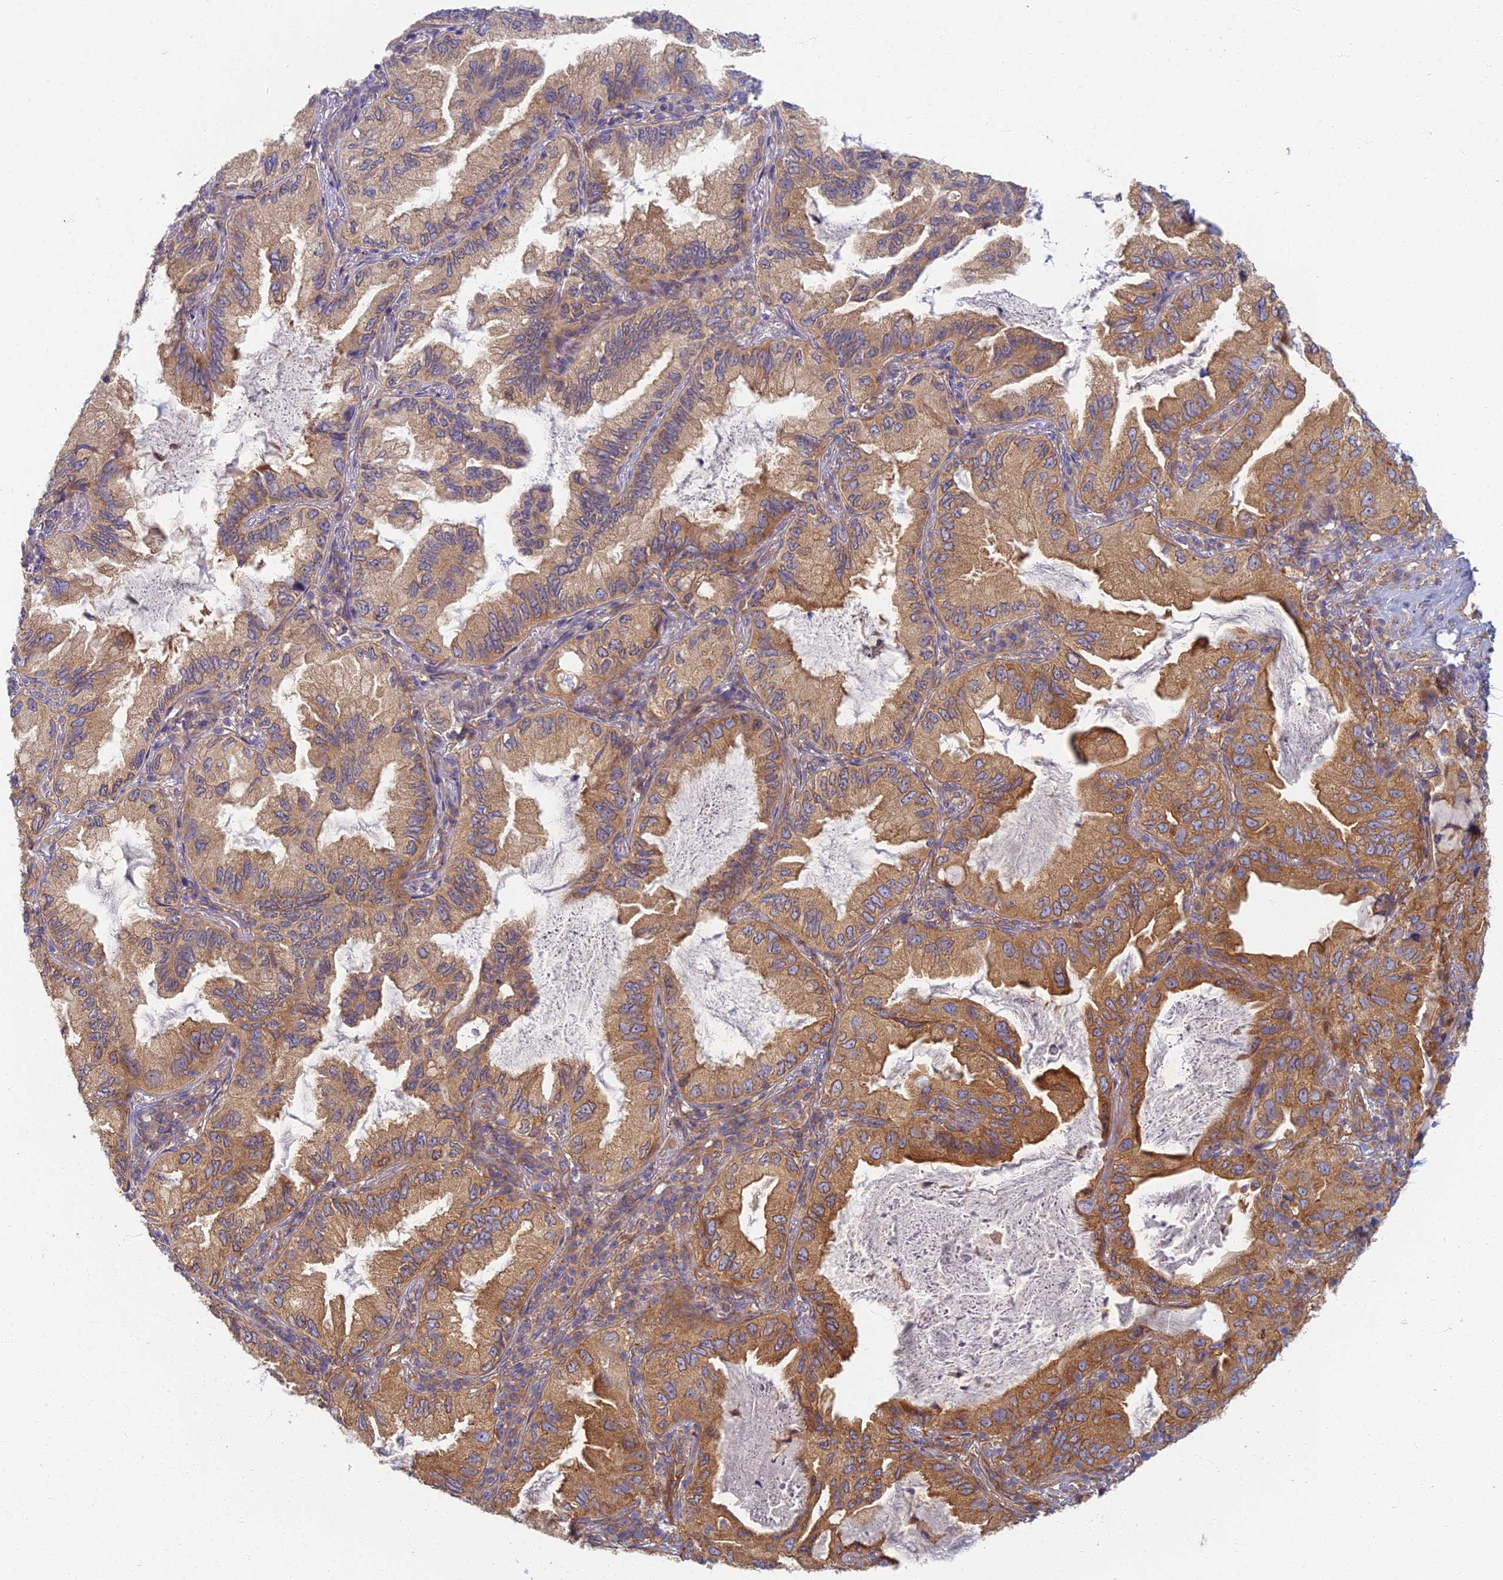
{"staining": {"intensity": "moderate", "quantity": ">75%", "location": "cytoplasmic/membranous"}, "tissue": "lung cancer", "cell_type": "Tumor cells", "image_type": "cancer", "snomed": [{"axis": "morphology", "description": "Adenocarcinoma, NOS"}, {"axis": "topography", "description": "Lung"}], "caption": "Brown immunohistochemical staining in human lung adenocarcinoma exhibits moderate cytoplasmic/membranous staining in approximately >75% of tumor cells.", "gene": "RBSN", "patient": {"sex": "female", "age": 69}}